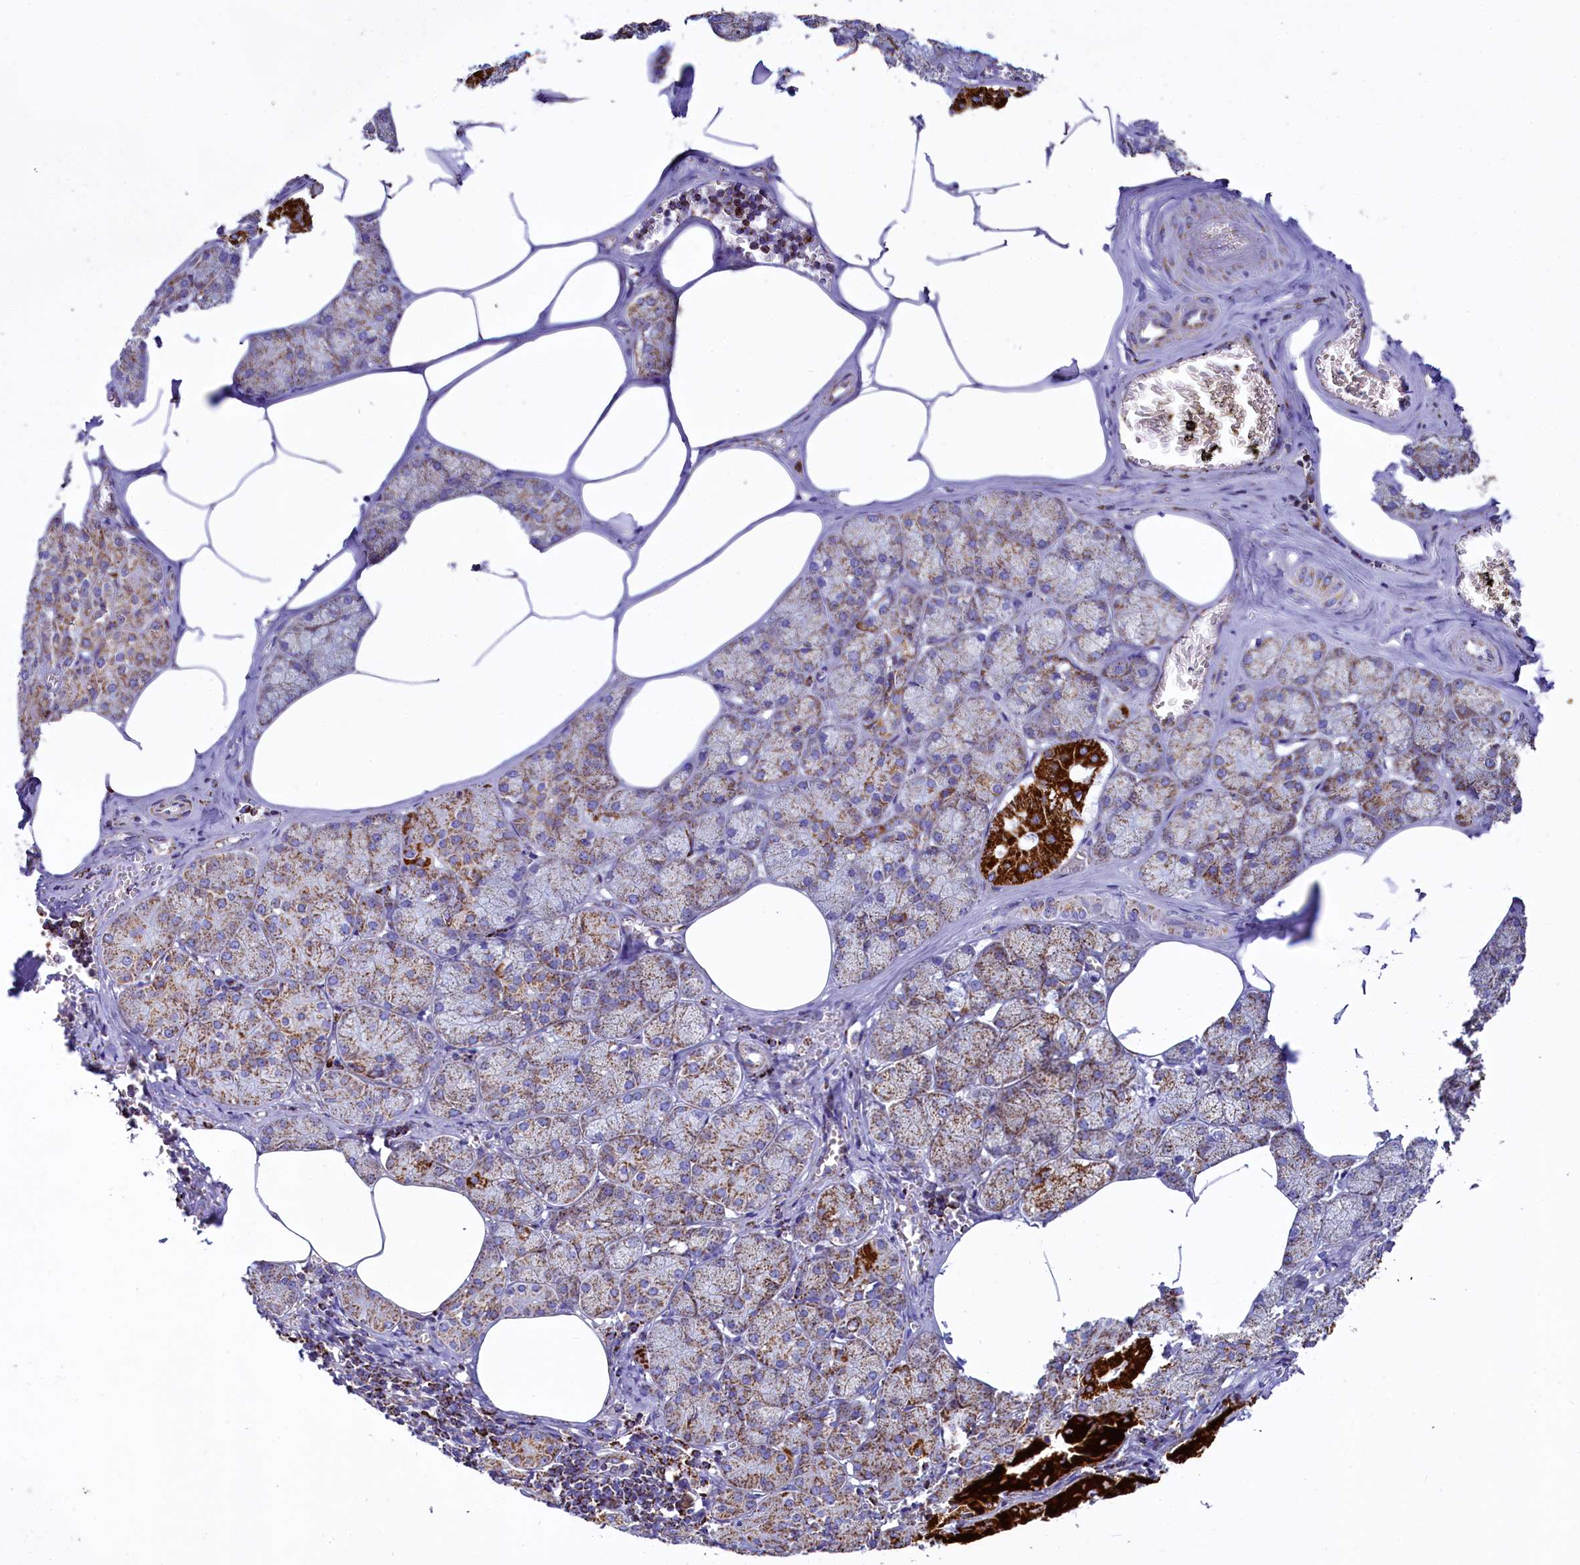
{"staining": {"intensity": "strong", "quantity": "<25%", "location": "cytoplasmic/membranous"}, "tissue": "salivary gland", "cell_type": "Glandular cells", "image_type": "normal", "snomed": [{"axis": "morphology", "description": "Normal tissue, NOS"}, {"axis": "topography", "description": "Salivary gland"}], "caption": "Salivary gland stained for a protein shows strong cytoplasmic/membranous positivity in glandular cells. (Stains: DAB (3,3'-diaminobenzidine) in brown, nuclei in blue, Microscopy: brightfield microscopy at high magnification).", "gene": "IDH3A", "patient": {"sex": "male", "age": 62}}